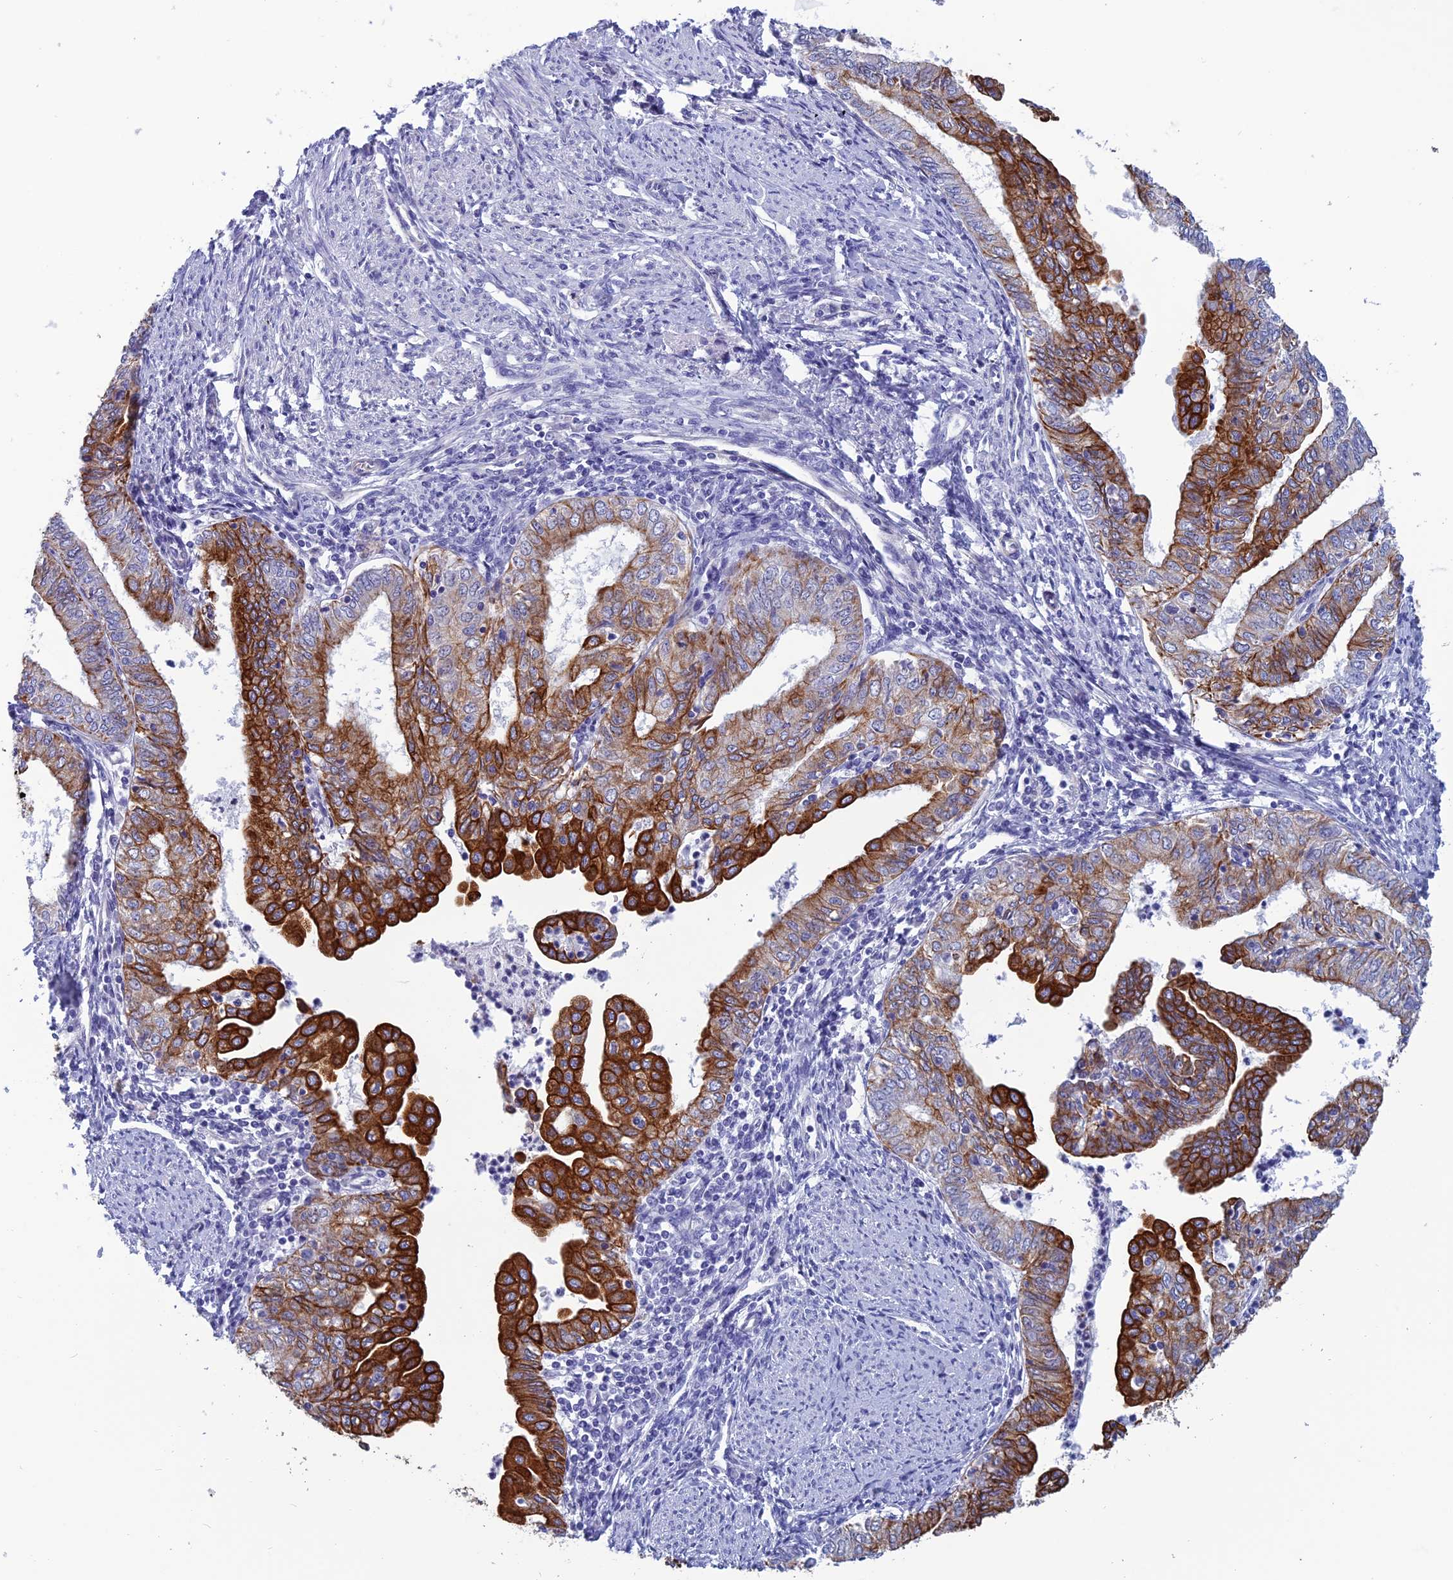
{"staining": {"intensity": "strong", "quantity": "25%-75%", "location": "cytoplasmic/membranous"}, "tissue": "endometrial cancer", "cell_type": "Tumor cells", "image_type": "cancer", "snomed": [{"axis": "morphology", "description": "Adenocarcinoma, NOS"}, {"axis": "topography", "description": "Endometrium"}], "caption": "Protein staining demonstrates strong cytoplasmic/membranous staining in approximately 25%-75% of tumor cells in endometrial cancer.", "gene": "RBM41", "patient": {"sex": "female", "age": 66}}